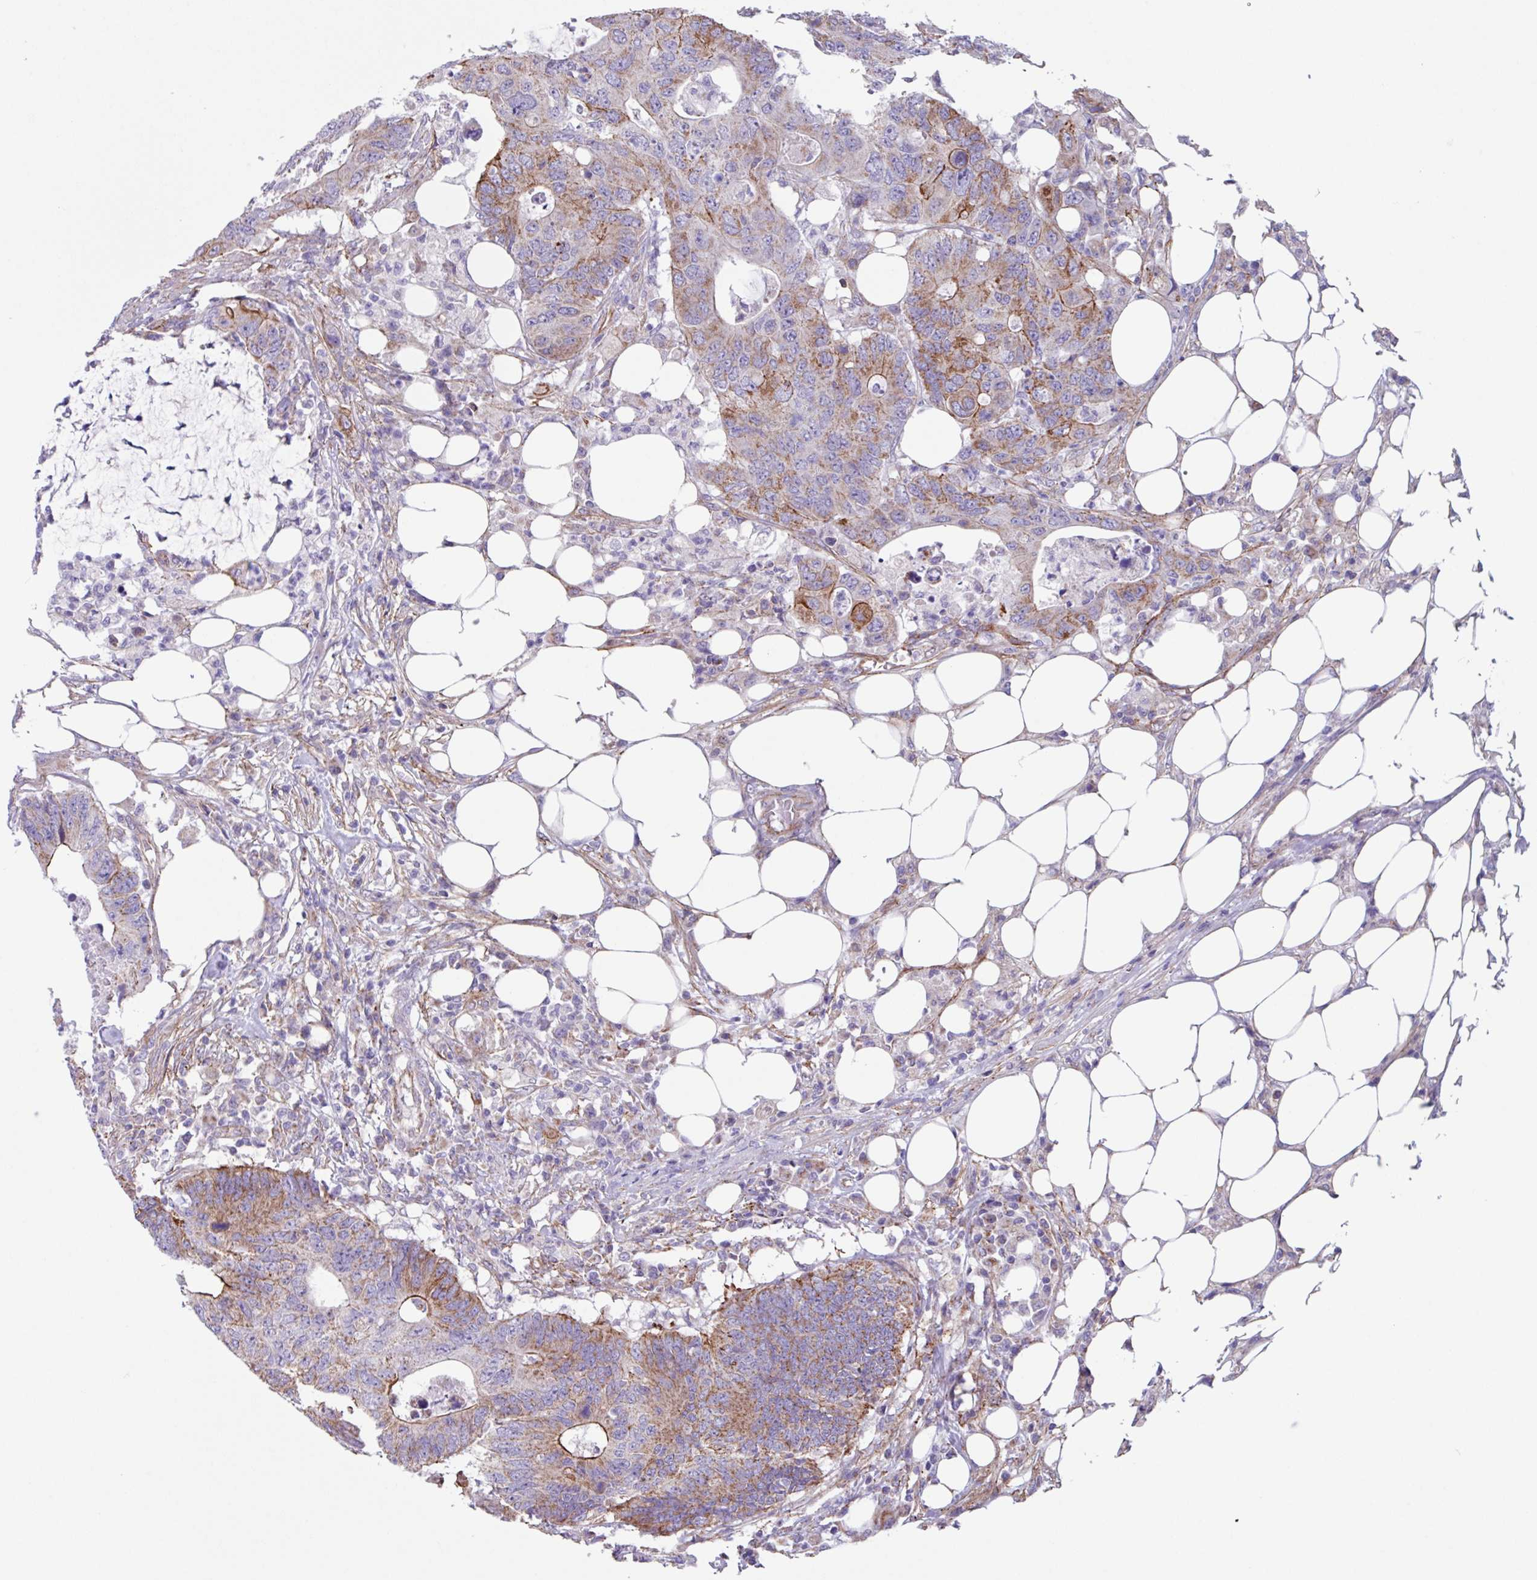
{"staining": {"intensity": "moderate", "quantity": ">75%", "location": "cytoplasmic/membranous"}, "tissue": "colorectal cancer", "cell_type": "Tumor cells", "image_type": "cancer", "snomed": [{"axis": "morphology", "description": "Adenocarcinoma, NOS"}, {"axis": "topography", "description": "Colon"}], "caption": "Colorectal cancer was stained to show a protein in brown. There is medium levels of moderate cytoplasmic/membranous staining in approximately >75% of tumor cells.", "gene": "OTULIN", "patient": {"sex": "male", "age": 71}}